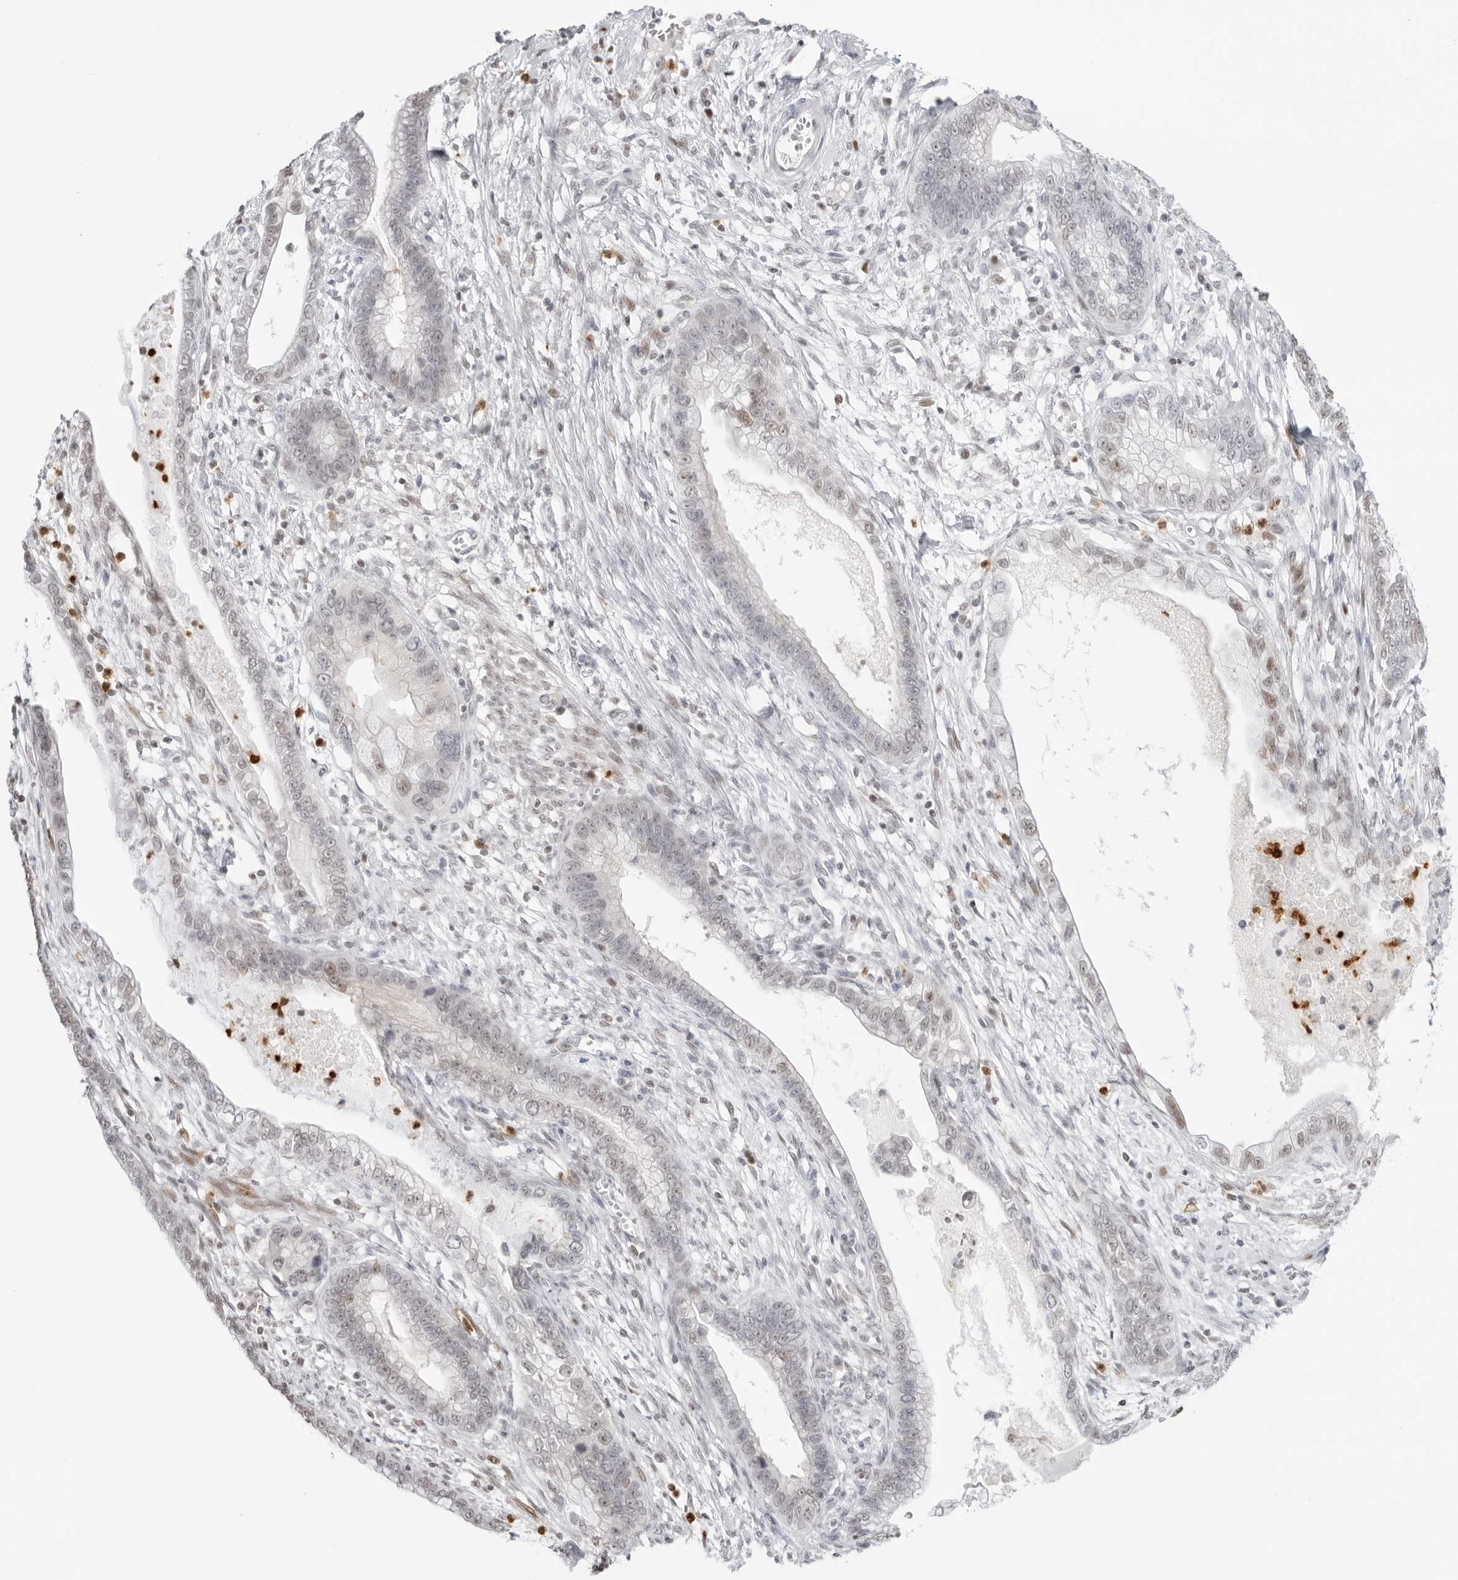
{"staining": {"intensity": "negative", "quantity": "none", "location": "none"}, "tissue": "cervical cancer", "cell_type": "Tumor cells", "image_type": "cancer", "snomed": [{"axis": "morphology", "description": "Adenocarcinoma, NOS"}, {"axis": "topography", "description": "Cervix"}], "caption": "Protein analysis of adenocarcinoma (cervical) shows no significant staining in tumor cells.", "gene": "RNF146", "patient": {"sex": "female", "age": 44}}